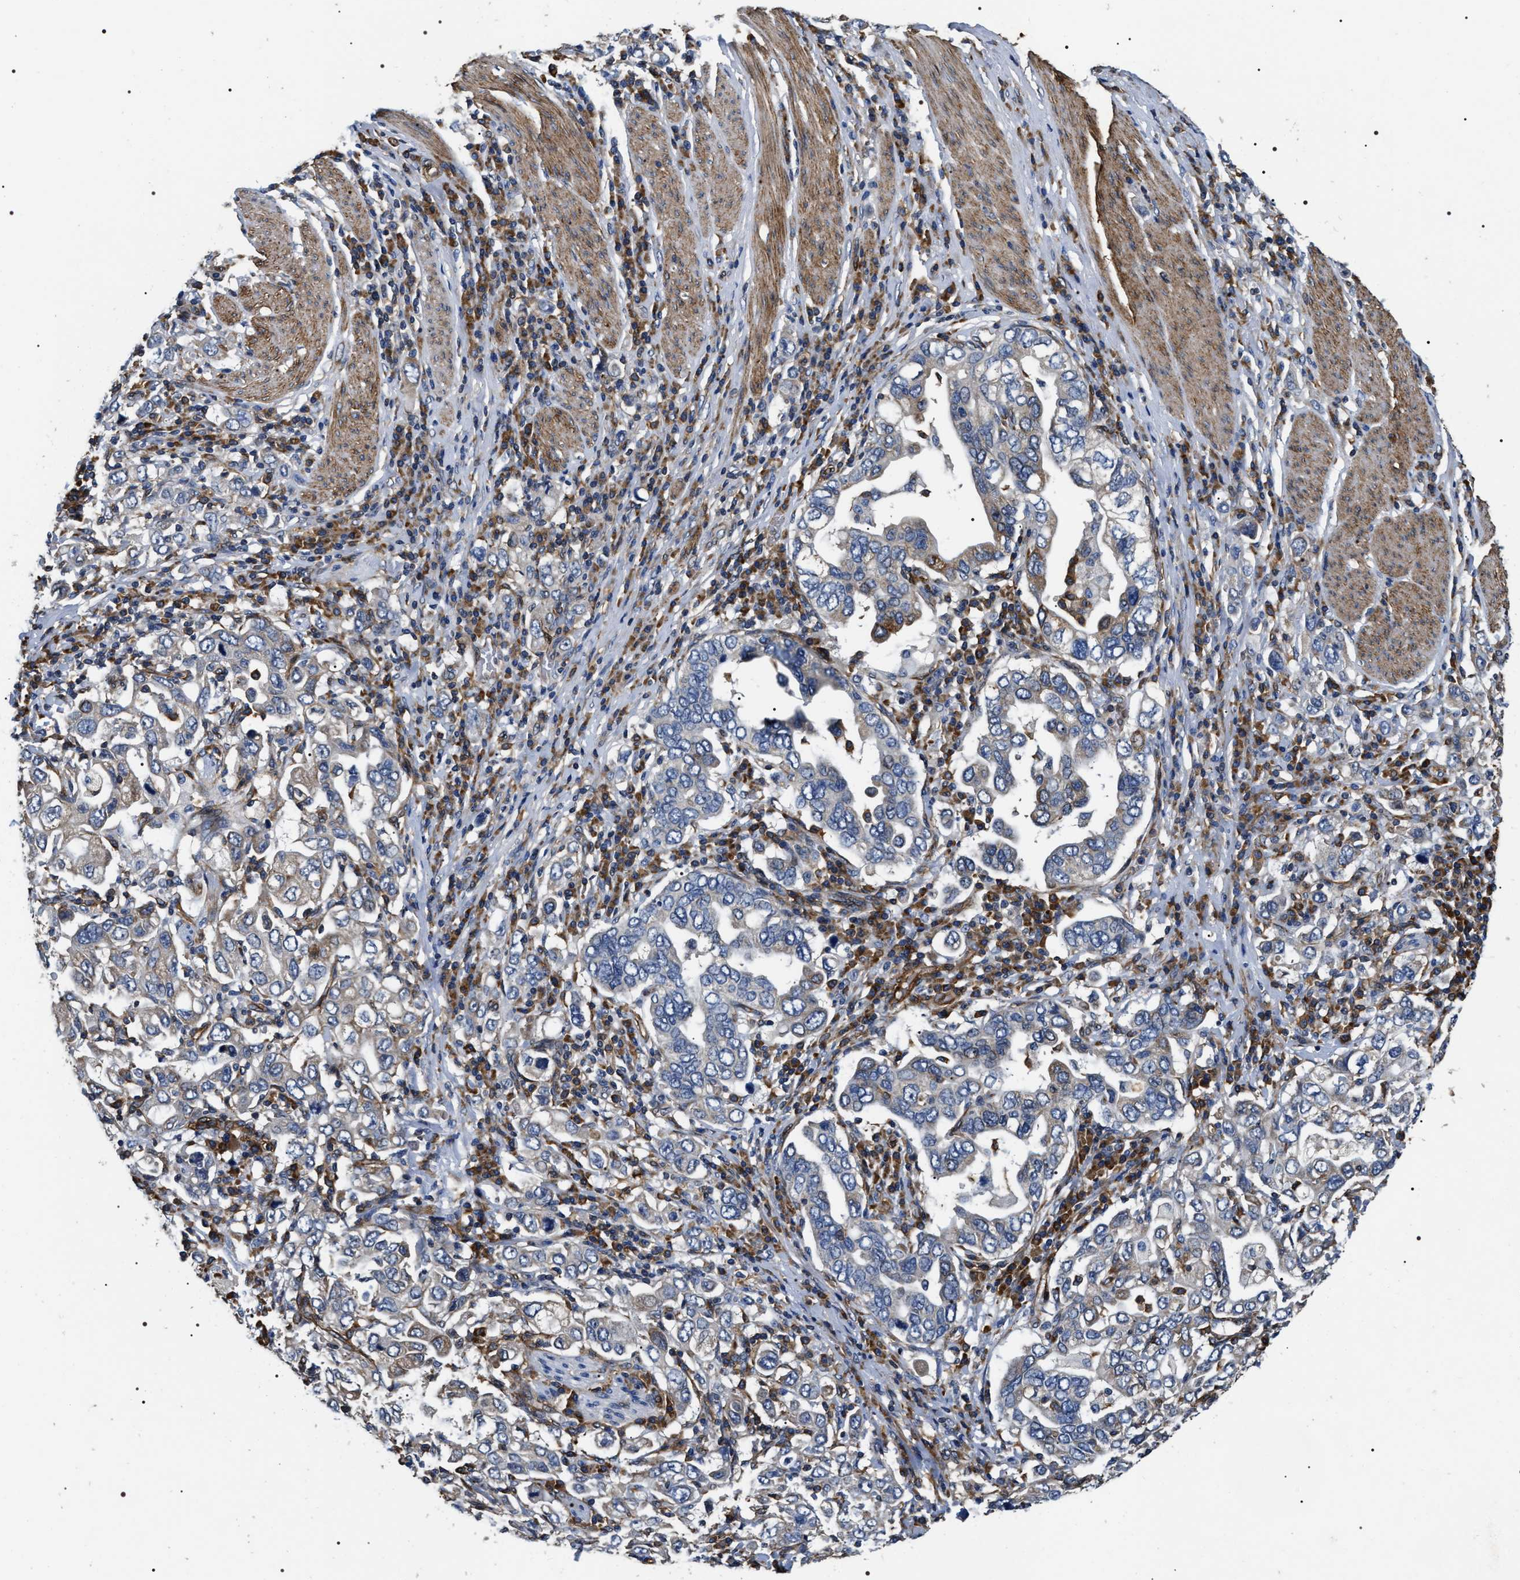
{"staining": {"intensity": "weak", "quantity": "<25%", "location": "cytoplasmic/membranous"}, "tissue": "stomach cancer", "cell_type": "Tumor cells", "image_type": "cancer", "snomed": [{"axis": "morphology", "description": "Adenocarcinoma, NOS"}, {"axis": "topography", "description": "Stomach, upper"}], "caption": "This is an IHC image of human adenocarcinoma (stomach). There is no expression in tumor cells.", "gene": "ZC3HAV1L", "patient": {"sex": "male", "age": 62}}